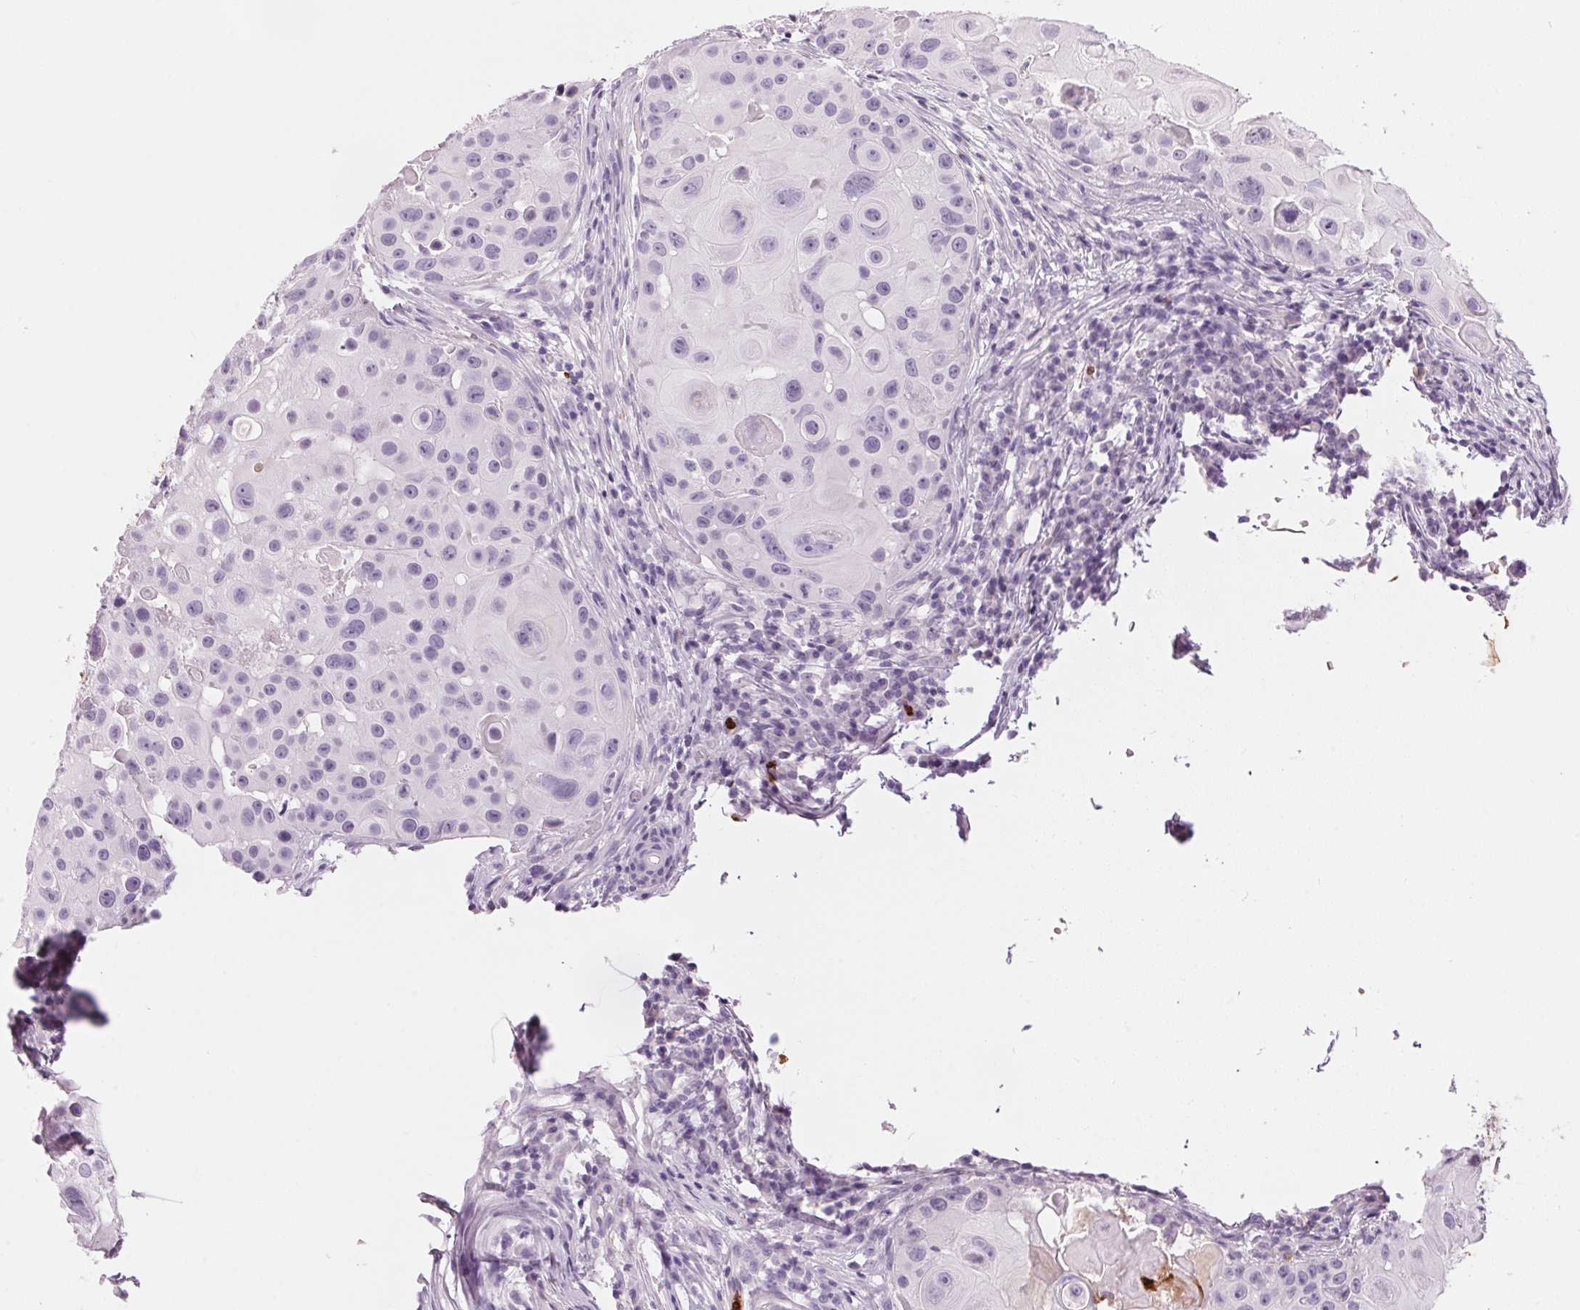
{"staining": {"intensity": "negative", "quantity": "none", "location": "none"}, "tissue": "skin cancer", "cell_type": "Tumor cells", "image_type": "cancer", "snomed": [{"axis": "morphology", "description": "Squamous cell carcinoma, NOS"}, {"axis": "topography", "description": "Skin"}], "caption": "Immunohistochemical staining of human squamous cell carcinoma (skin) displays no significant expression in tumor cells.", "gene": "KLK7", "patient": {"sex": "male", "age": 92}}